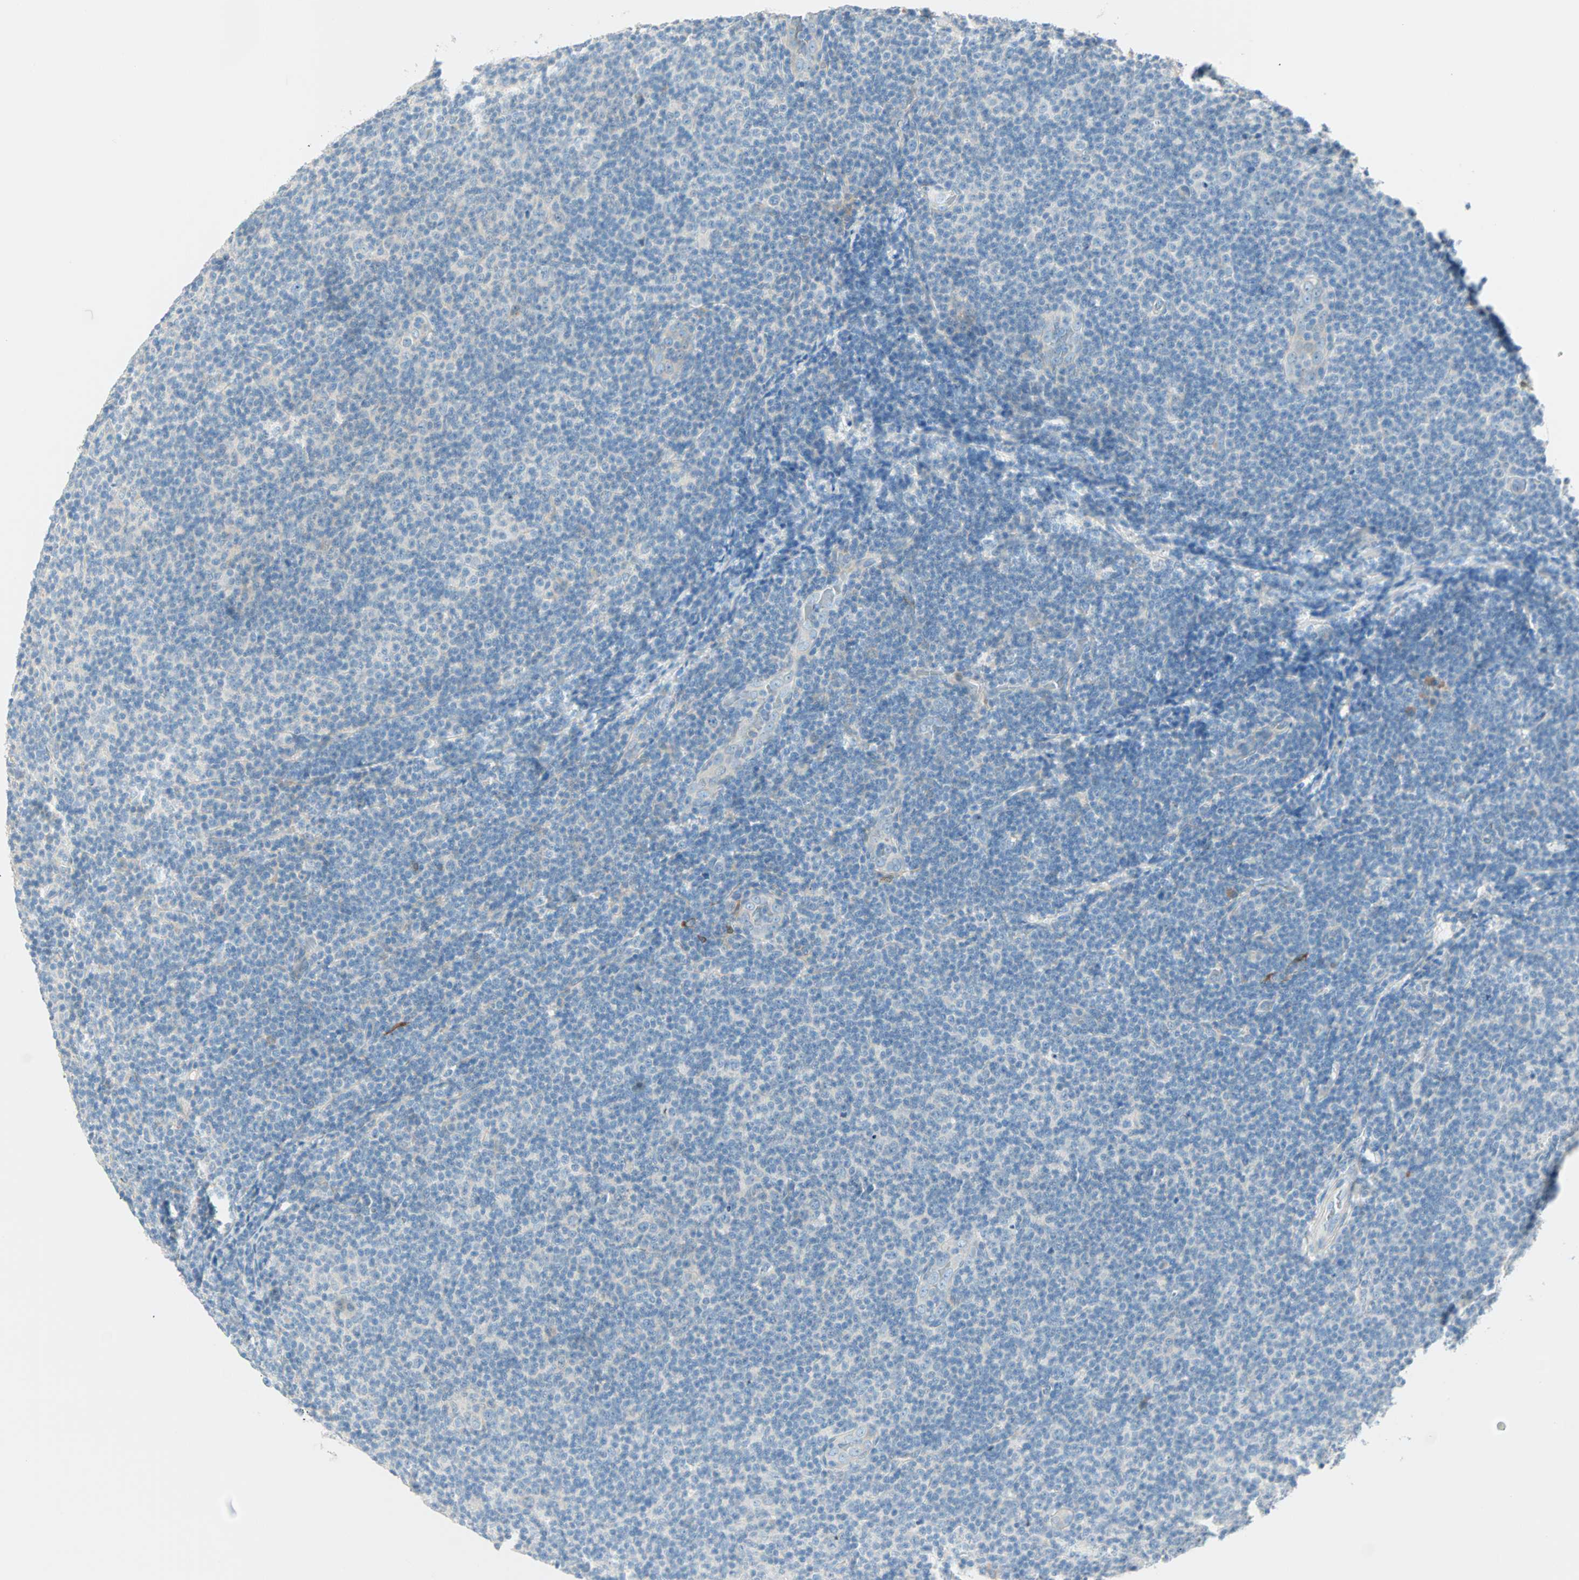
{"staining": {"intensity": "negative", "quantity": "none", "location": "none"}, "tissue": "lymphoma", "cell_type": "Tumor cells", "image_type": "cancer", "snomed": [{"axis": "morphology", "description": "Malignant lymphoma, non-Hodgkin's type, Low grade"}, {"axis": "topography", "description": "Soft tissue"}], "caption": "This is a histopathology image of IHC staining of lymphoma, which shows no expression in tumor cells.", "gene": "ATF6", "patient": {"sex": "male", "age": 92}}